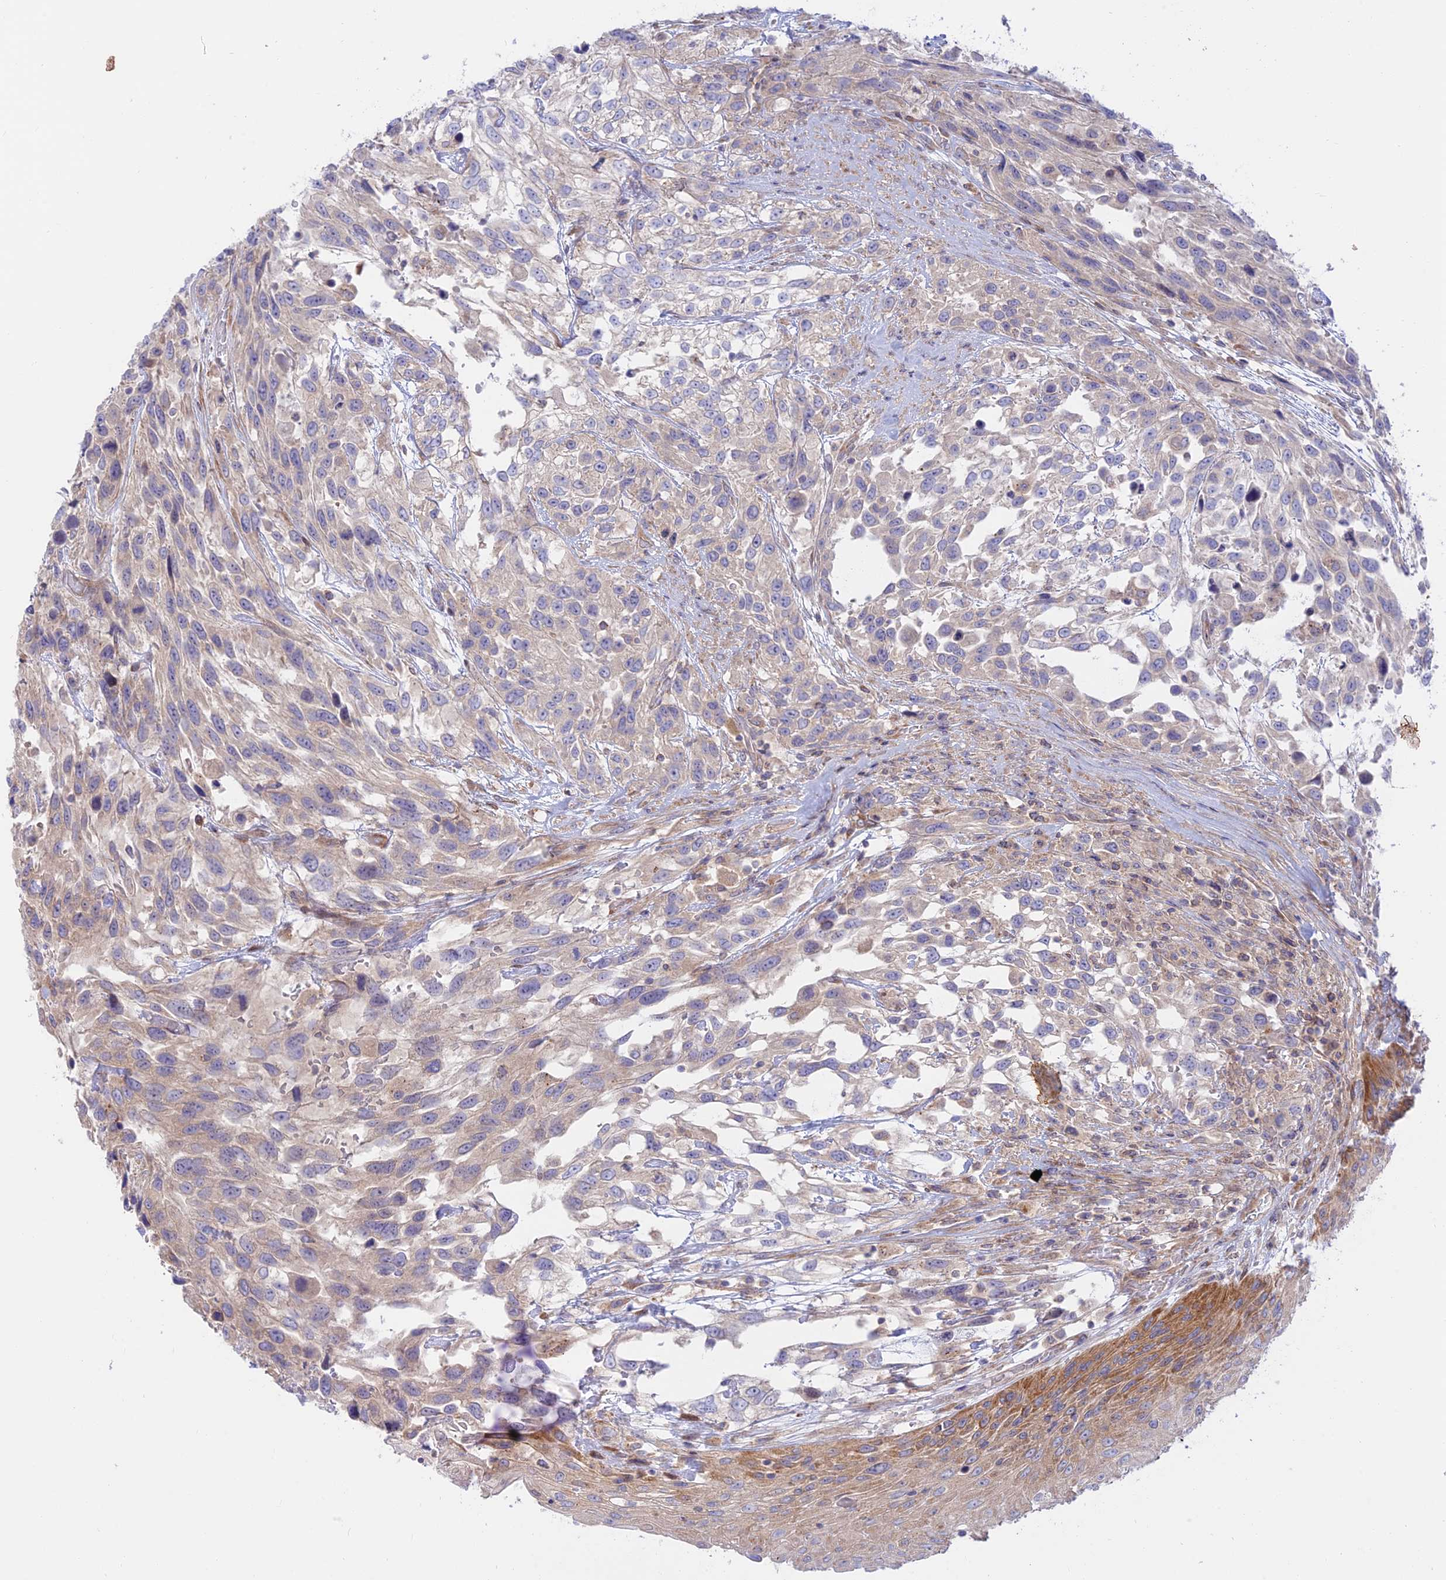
{"staining": {"intensity": "negative", "quantity": "none", "location": "none"}, "tissue": "urothelial cancer", "cell_type": "Tumor cells", "image_type": "cancer", "snomed": [{"axis": "morphology", "description": "Urothelial carcinoma, High grade"}, {"axis": "topography", "description": "Urinary bladder"}], "caption": "Immunohistochemistry (IHC) histopathology image of human urothelial carcinoma (high-grade) stained for a protein (brown), which reveals no positivity in tumor cells.", "gene": "KCNAB1", "patient": {"sex": "female", "age": 70}}